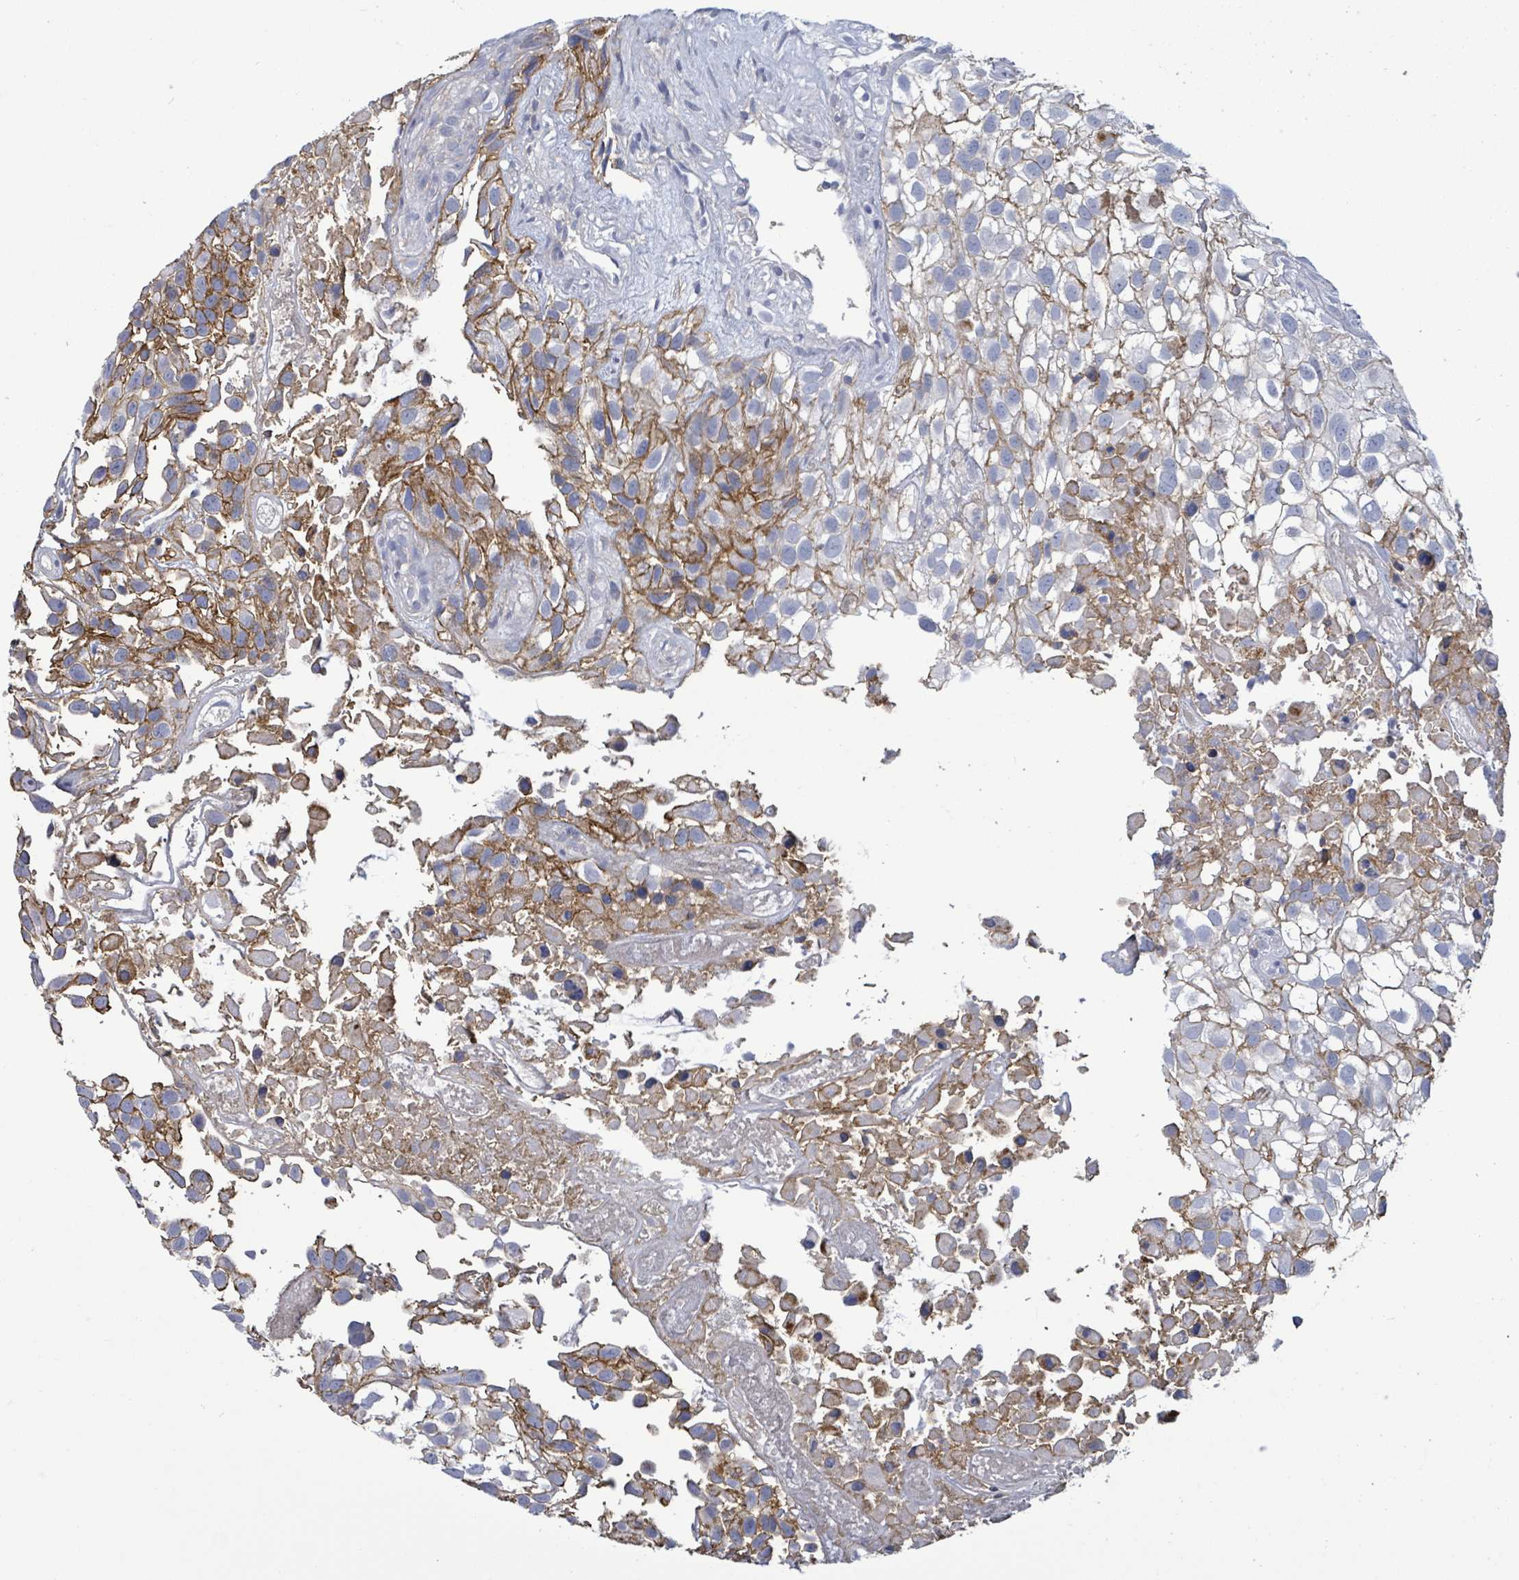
{"staining": {"intensity": "moderate", "quantity": "25%-75%", "location": "cytoplasmic/membranous"}, "tissue": "urothelial cancer", "cell_type": "Tumor cells", "image_type": "cancer", "snomed": [{"axis": "morphology", "description": "Urothelial carcinoma, High grade"}, {"axis": "topography", "description": "Urinary bladder"}], "caption": "Moderate cytoplasmic/membranous positivity for a protein is identified in approximately 25%-75% of tumor cells of high-grade urothelial carcinoma using IHC.", "gene": "BSG", "patient": {"sex": "male", "age": 56}}